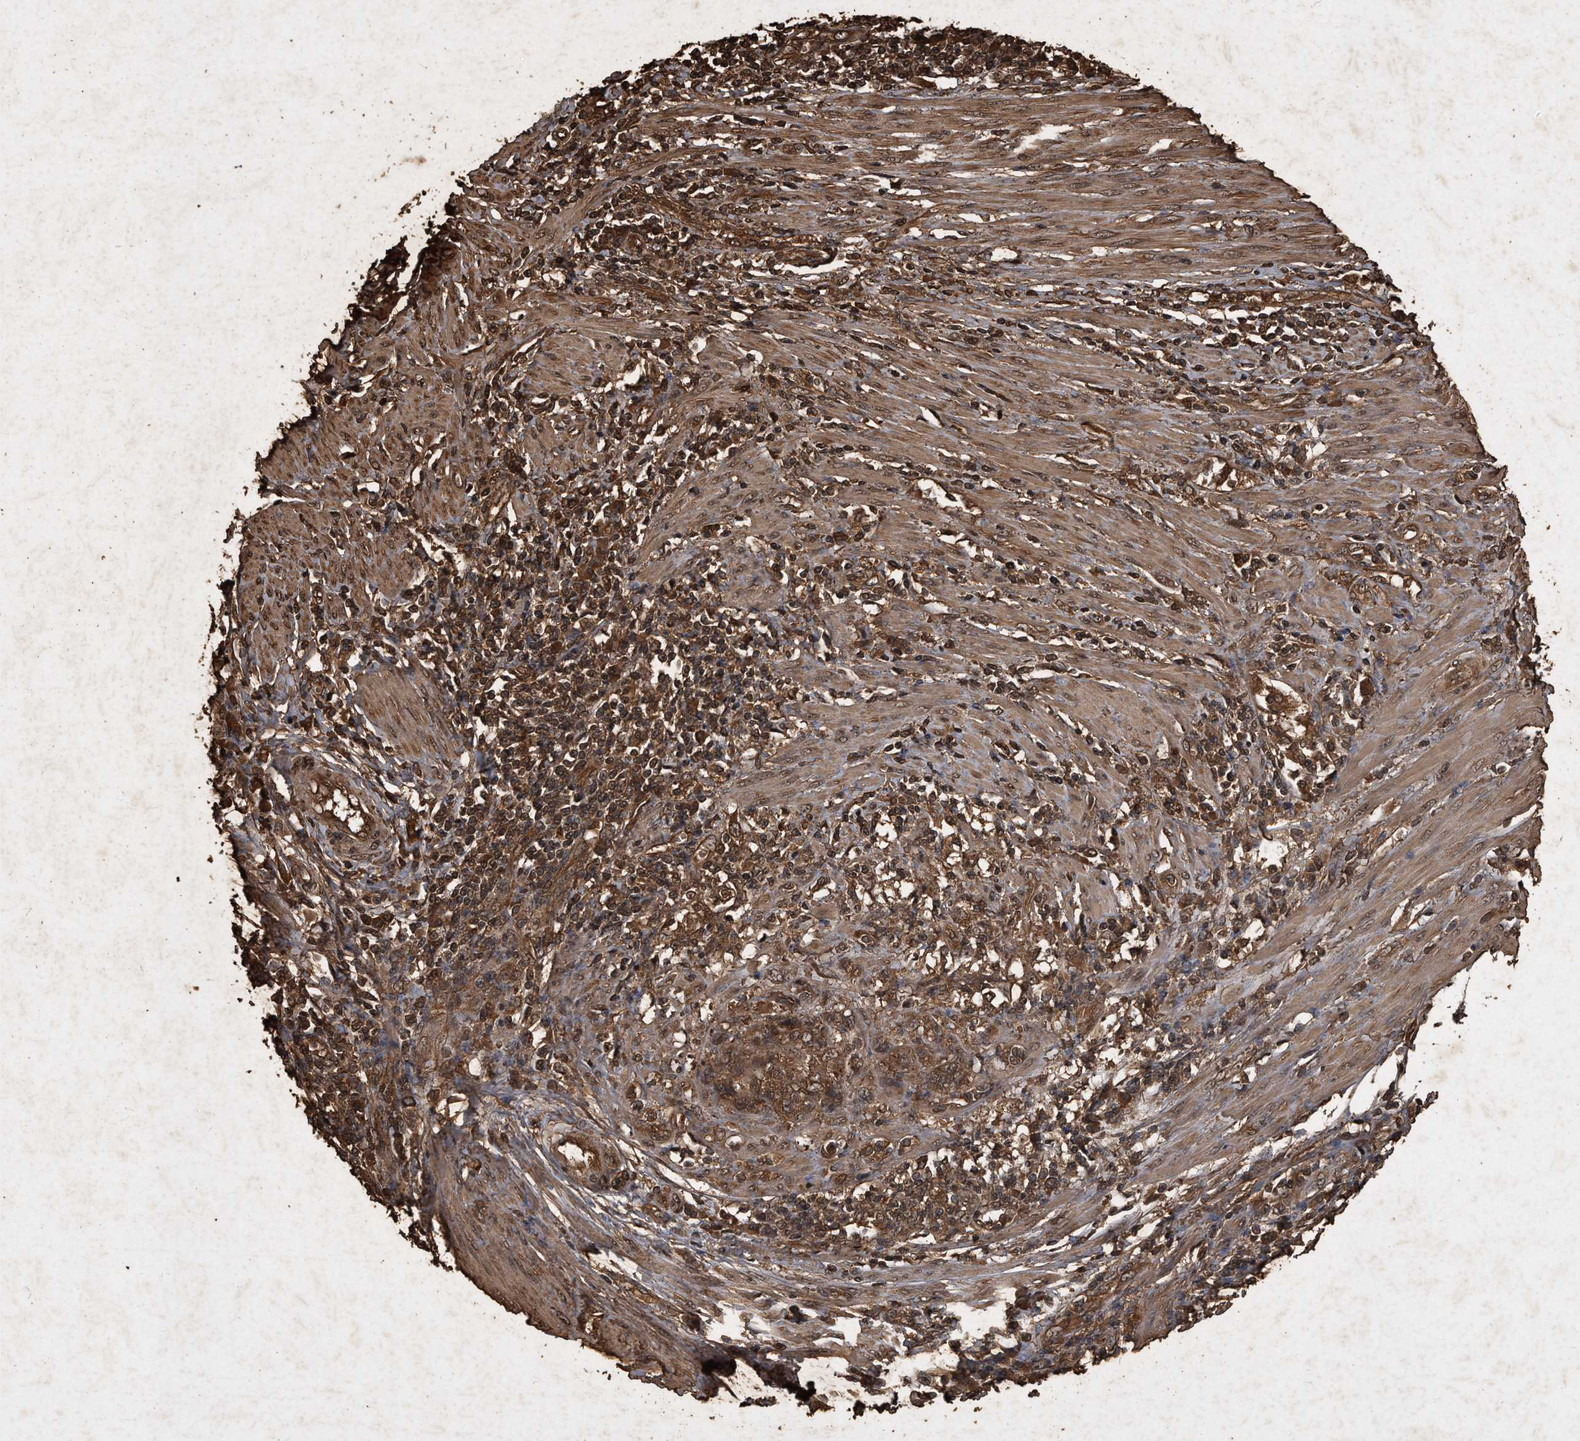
{"staining": {"intensity": "strong", "quantity": ">75%", "location": "cytoplasmic/membranous"}, "tissue": "endometrial cancer", "cell_type": "Tumor cells", "image_type": "cancer", "snomed": [{"axis": "morphology", "description": "Adenocarcinoma, NOS"}, {"axis": "topography", "description": "Uterus"}, {"axis": "topography", "description": "Endometrium"}], "caption": "The micrograph reveals staining of endometrial cancer (adenocarcinoma), revealing strong cytoplasmic/membranous protein expression (brown color) within tumor cells.", "gene": "CFLAR", "patient": {"sex": "female", "age": 70}}